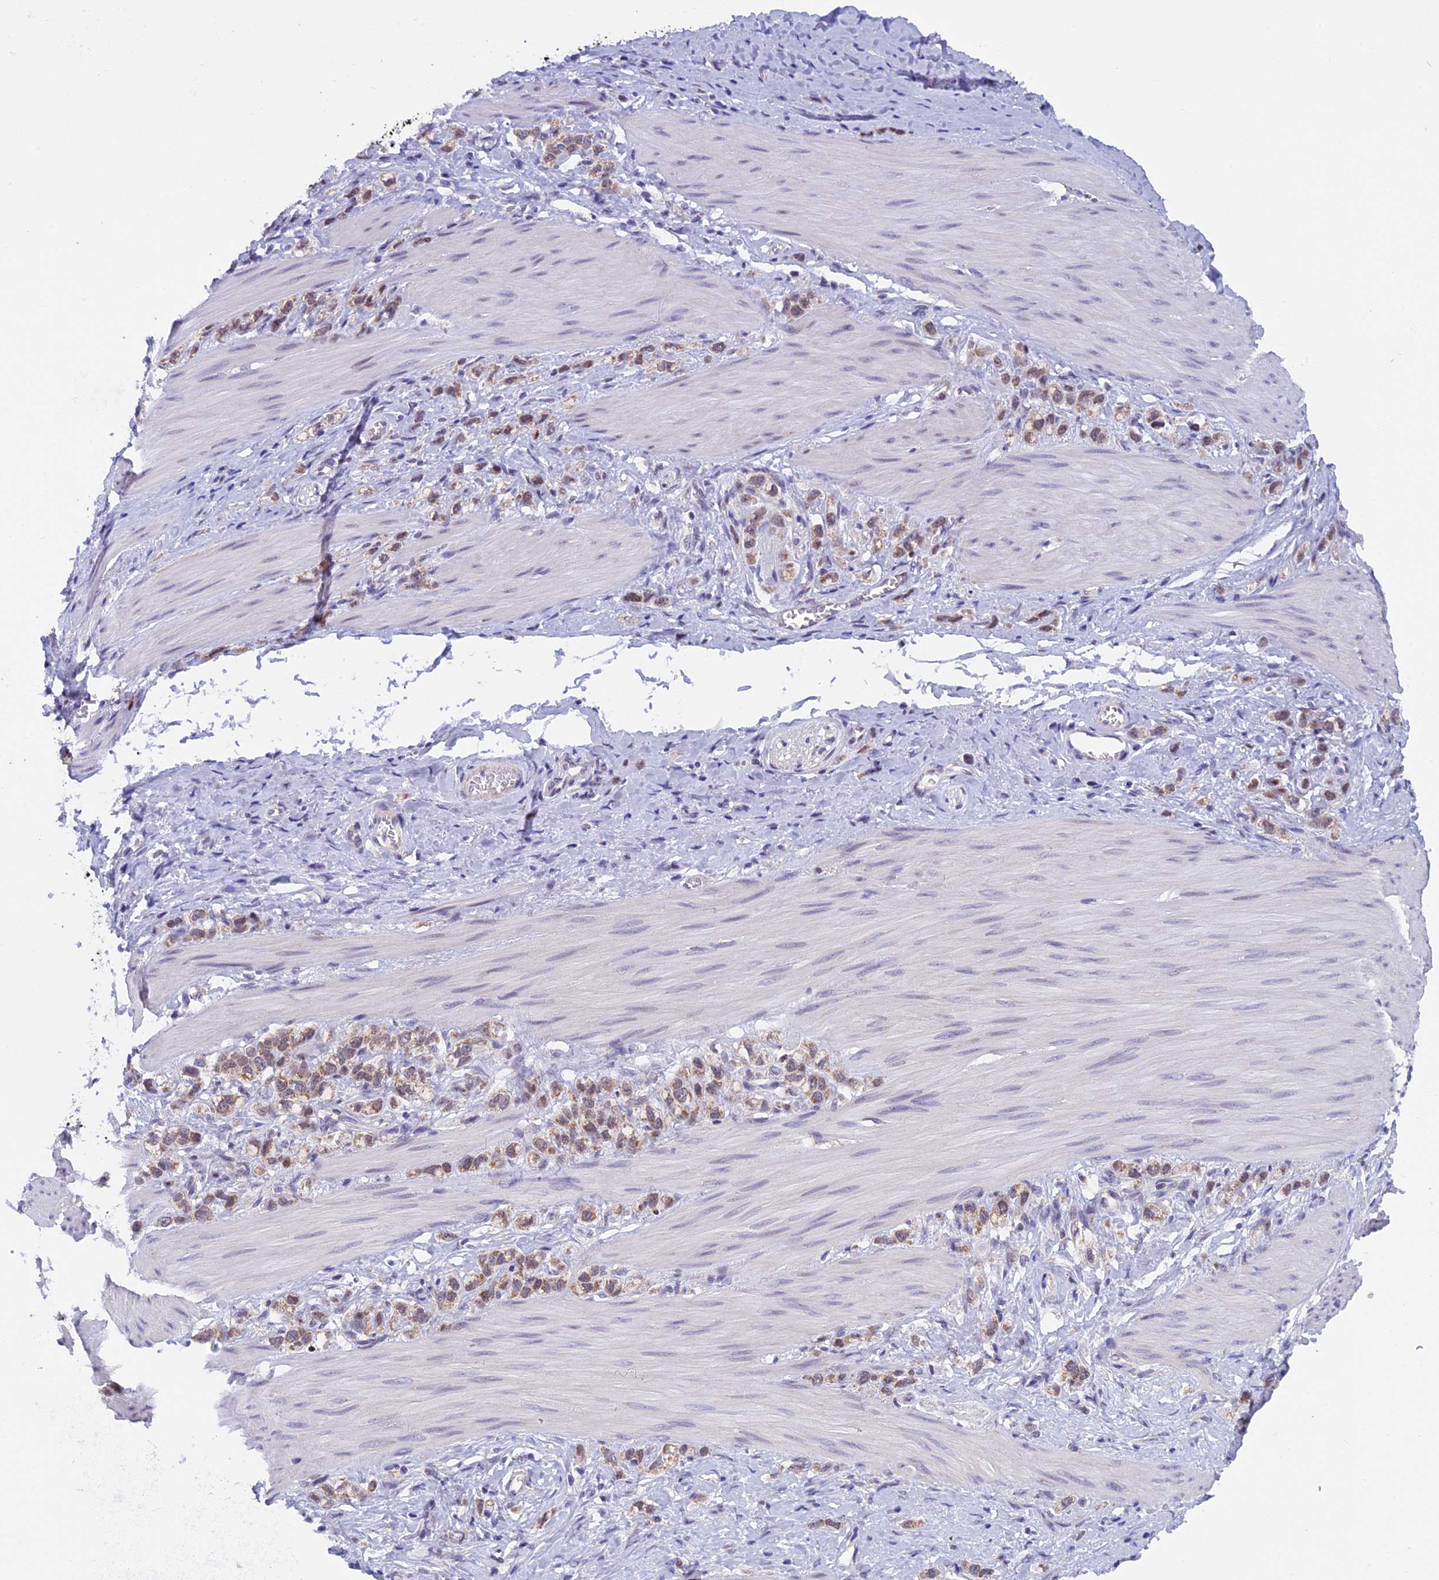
{"staining": {"intensity": "moderate", "quantity": ">75%", "location": "cytoplasmic/membranous"}, "tissue": "stomach cancer", "cell_type": "Tumor cells", "image_type": "cancer", "snomed": [{"axis": "morphology", "description": "Adenocarcinoma, NOS"}, {"axis": "topography", "description": "Stomach"}], "caption": "Human stomach cancer (adenocarcinoma) stained for a protein (brown) shows moderate cytoplasmic/membranous positive expression in approximately >75% of tumor cells.", "gene": "ZNF317", "patient": {"sex": "female", "age": 65}}